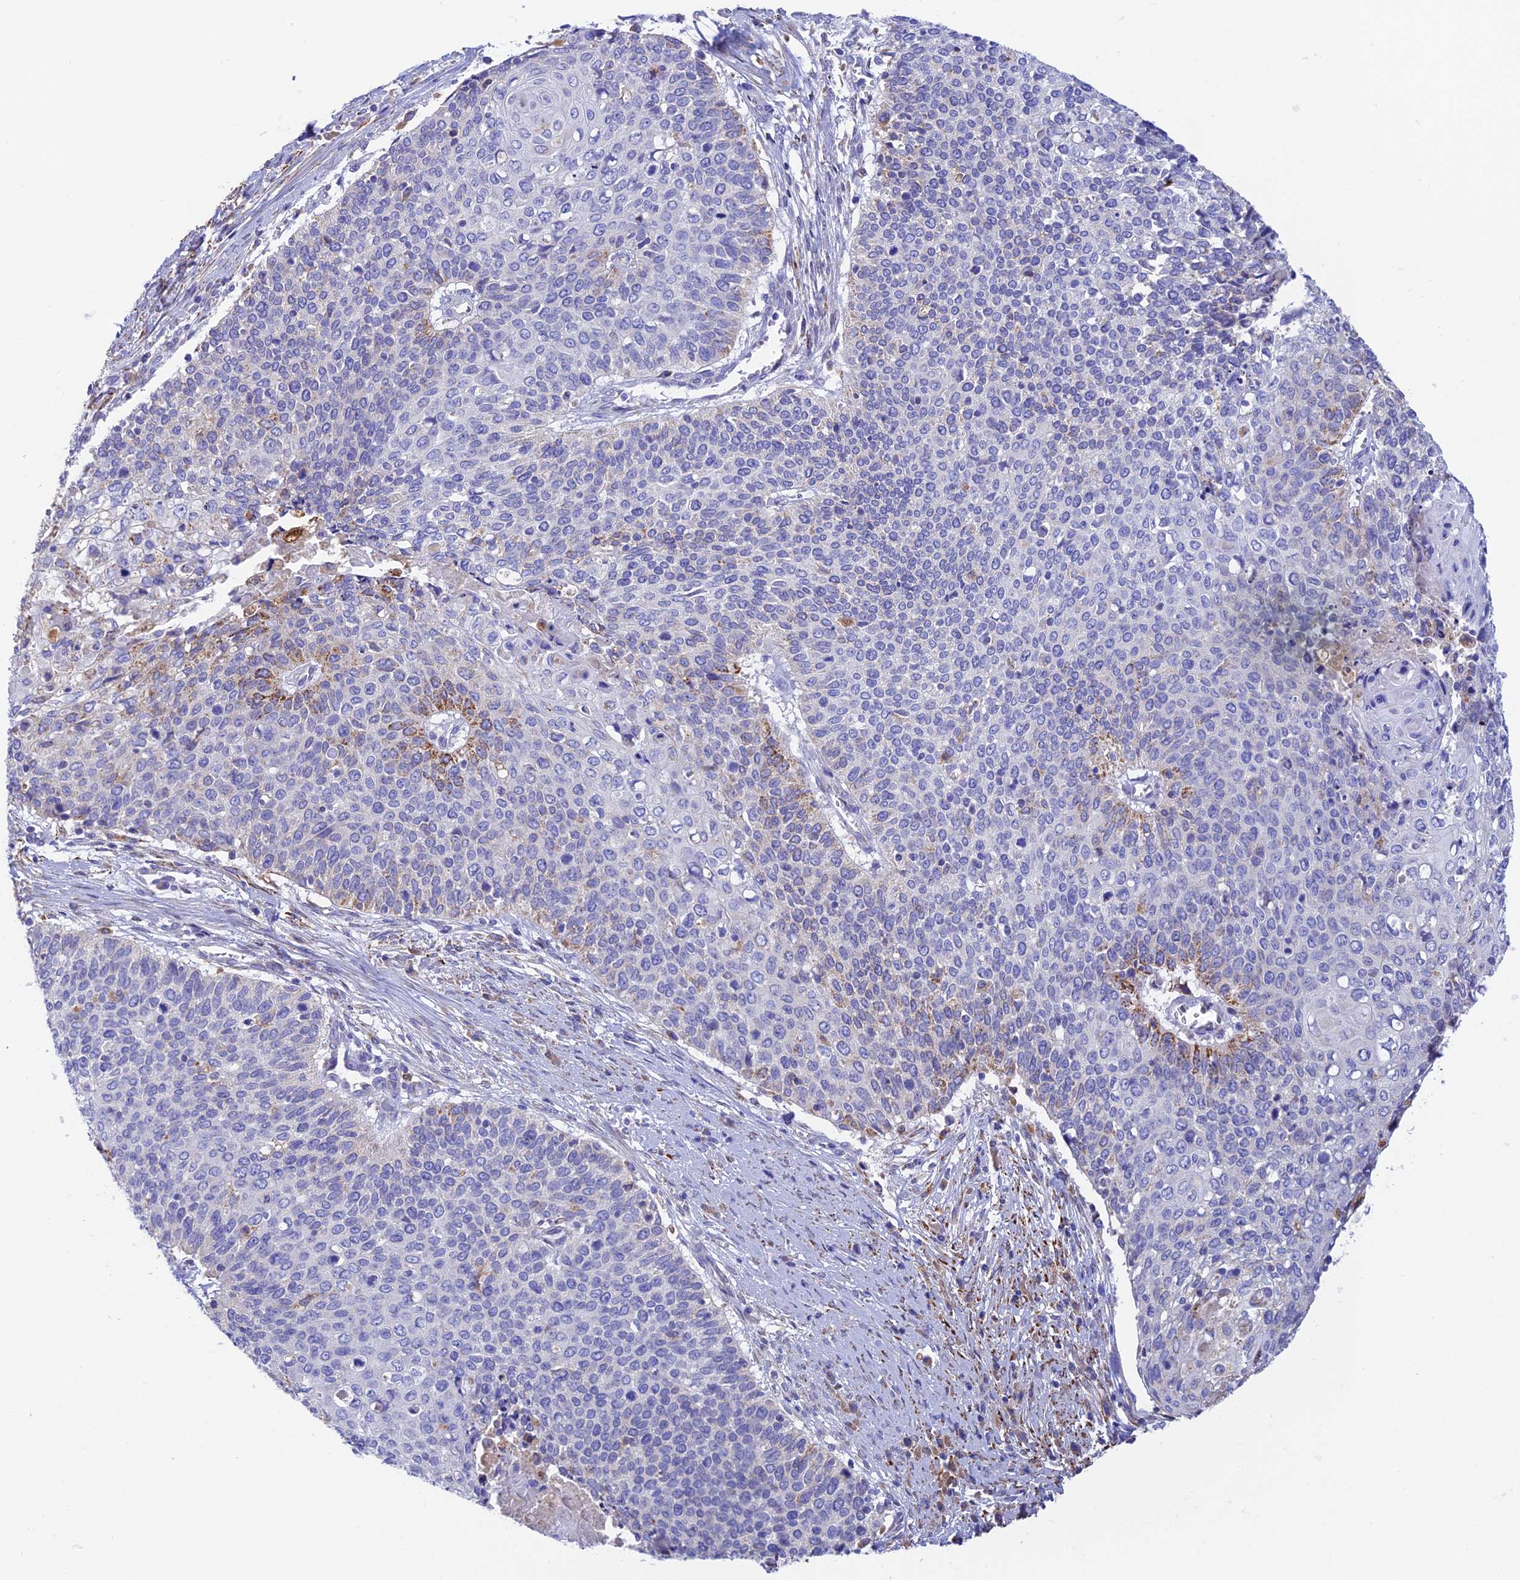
{"staining": {"intensity": "moderate", "quantity": "<25%", "location": "cytoplasmic/membranous"}, "tissue": "cervical cancer", "cell_type": "Tumor cells", "image_type": "cancer", "snomed": [{"axis": "morphology", "description": "Squamous cell carcinoma, NOS"}, {"axis": "topography", "description": "Cervix"}], "caption": "Cervical squamous cell carcinoma tissue shows moderate cytoplasmic/membranous staining in approximately <25% of tumor cells (Brightfield microscopy of DAB IHC at high magnification).", "gene": "VKORC1", "patient": {"sex": "female", "age": 39}}